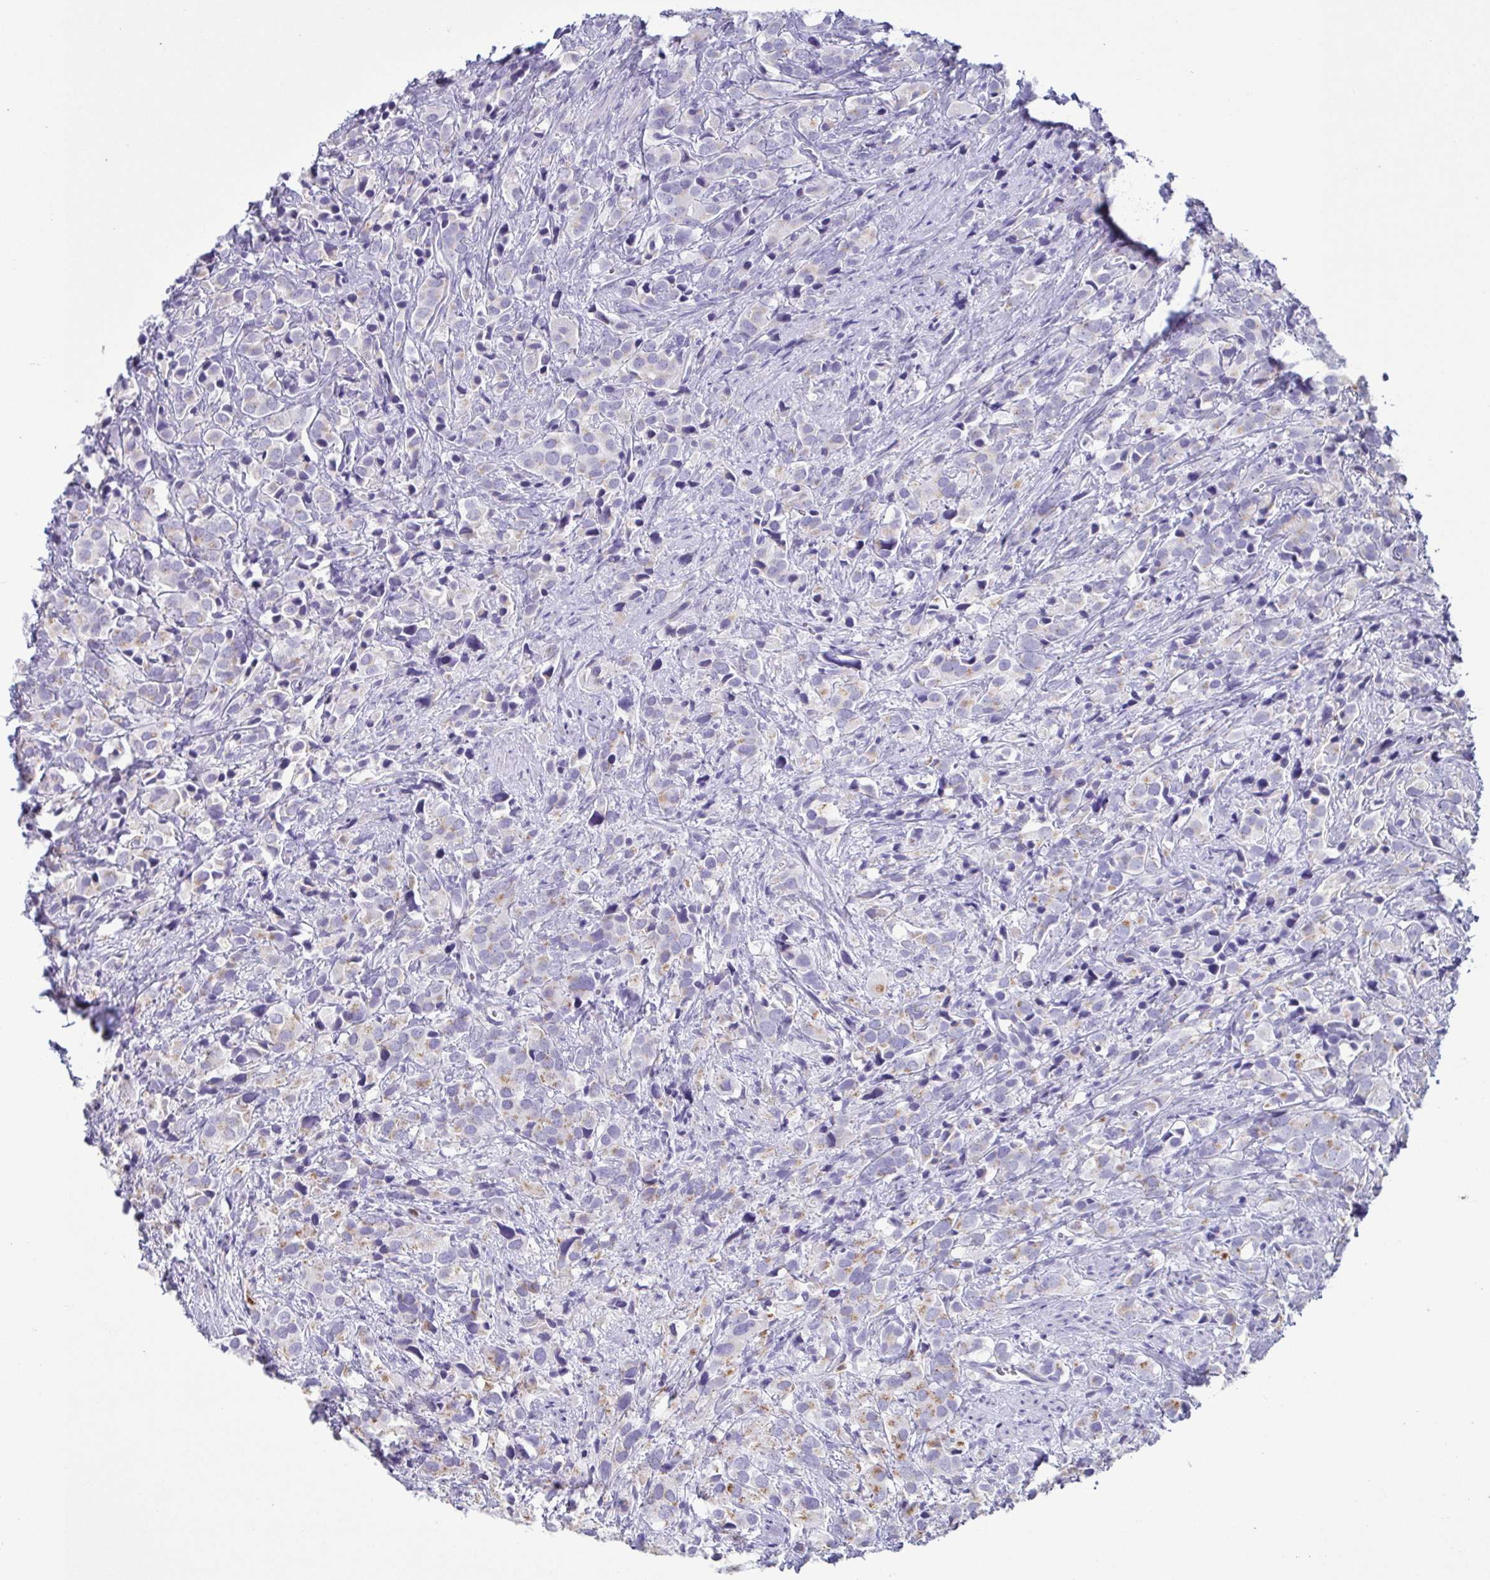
{"staining": {"intensity": "moderate", "quantity": "<25%", "location": "cytoplasmic/membranous"}, "tissue": "prostate cancer", "cell_type": "Tumor cells", "image_type": "cancer", "snomed": [{"axis": "morphology", "description": "Adenocarcinoma, High grade"}, {"axis": "topography", "description": "Prostate"}], "caption": "Immunohistochemical staining of adenocarcinoma (high-grade) (prostate) displays moderate cytoplasmic/membranous protein expression in about <25% of tumor cells.", "gene": "AZU1", "patient": {"sex": "male", "age": 86}}